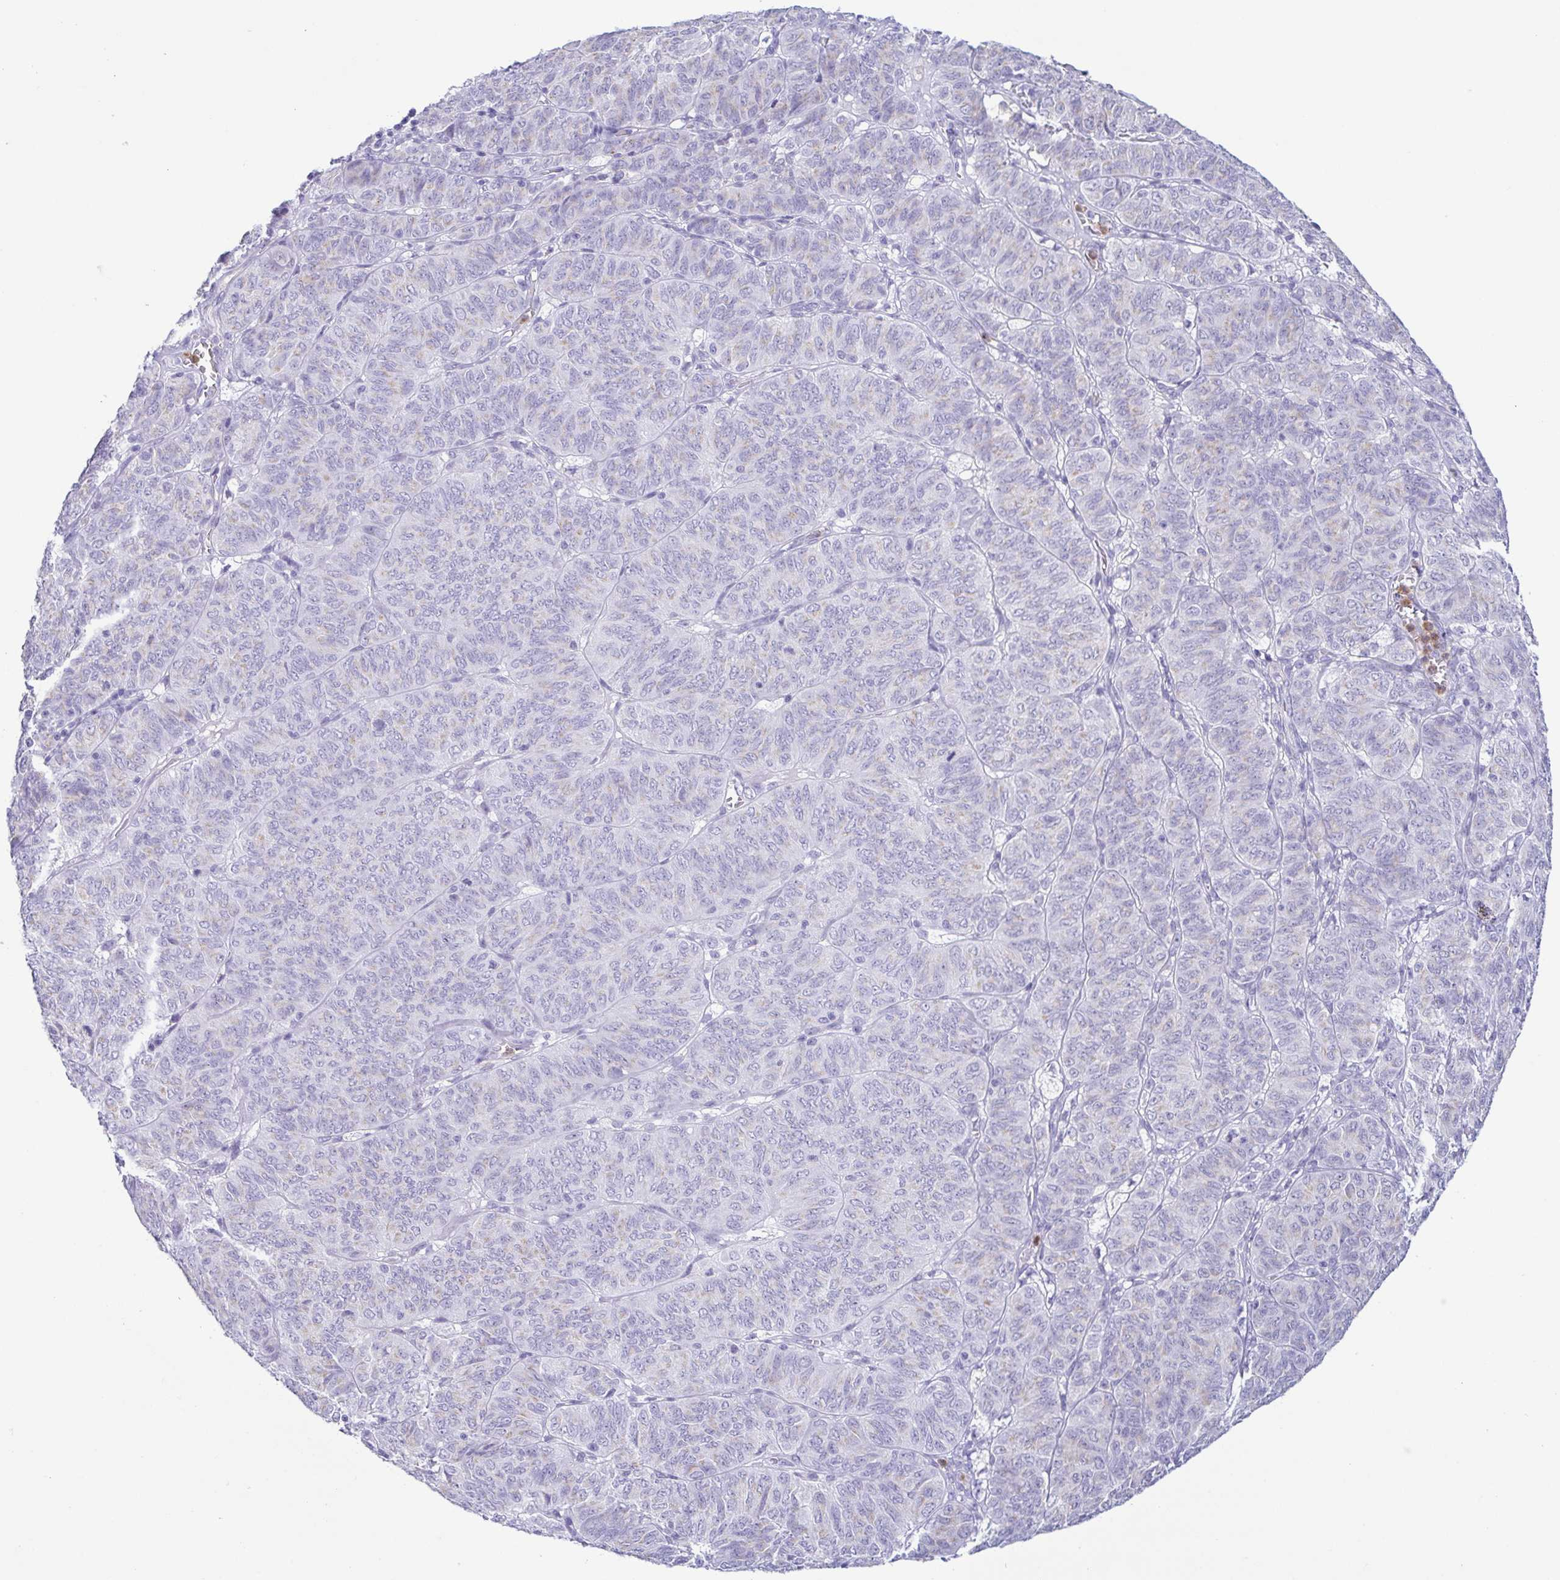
{"staining": {"intensity": "negative", "quantity": "none", "location": "none"}, "tissue": "ovarian cancer", "cell_type": "Tumor cells", "image_type": "cancer", "snomed": [{"axis": "morphology", "description": "Carcinoma, endometroid"}, {"axis": "topography", "description": "Ovary"}], "caption": "Tumor cells are negative for brown protein staining in ovarian endometroid carcinoma. (DAB IHC, high magnification).", "gene": "AZU1", "patient": {"sex": "female", "age": 80}}